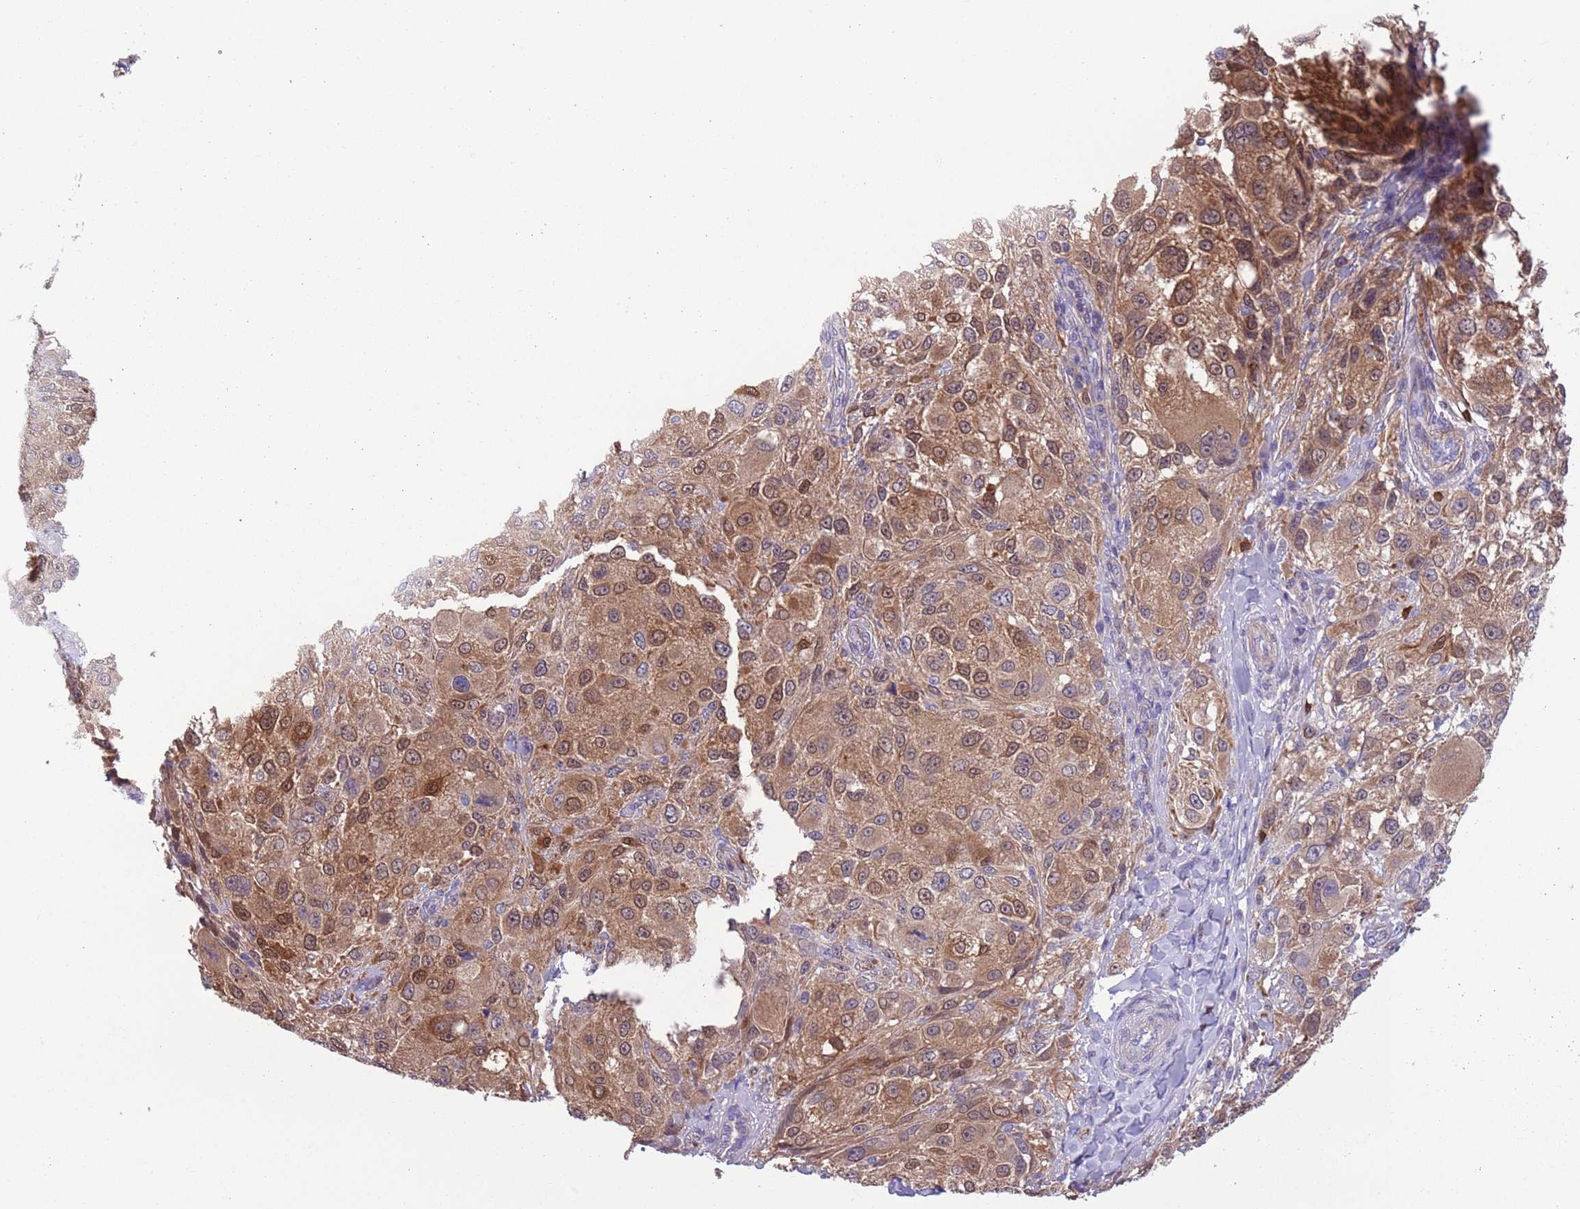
{"staining": {"intensity": "moderate", "quantity": ">75%", "location": "cytoplasmic/membranous,nuclear"}, "tissue": "melanoma", "cell_type": "Tumor cells", "image_type": "cancer", "snomed": [{"axis": "morphology", "description": "Normal morphology"}, {"axis": "morphology", "description": "Malignant melanoma, NOS"}, {"axis": "topography", "description": "Skin"}], "caption": "Brown immunohistochemical staining in human melanoma displays moderate cytoplasmic/membranous and nuclear positivity in approximately >75% of tumor cells. (DAB = brown stain, brightfield microscopy at high magnification).", "gene": "TSGA13", "patient": {"sex": "female", "age": 72}}